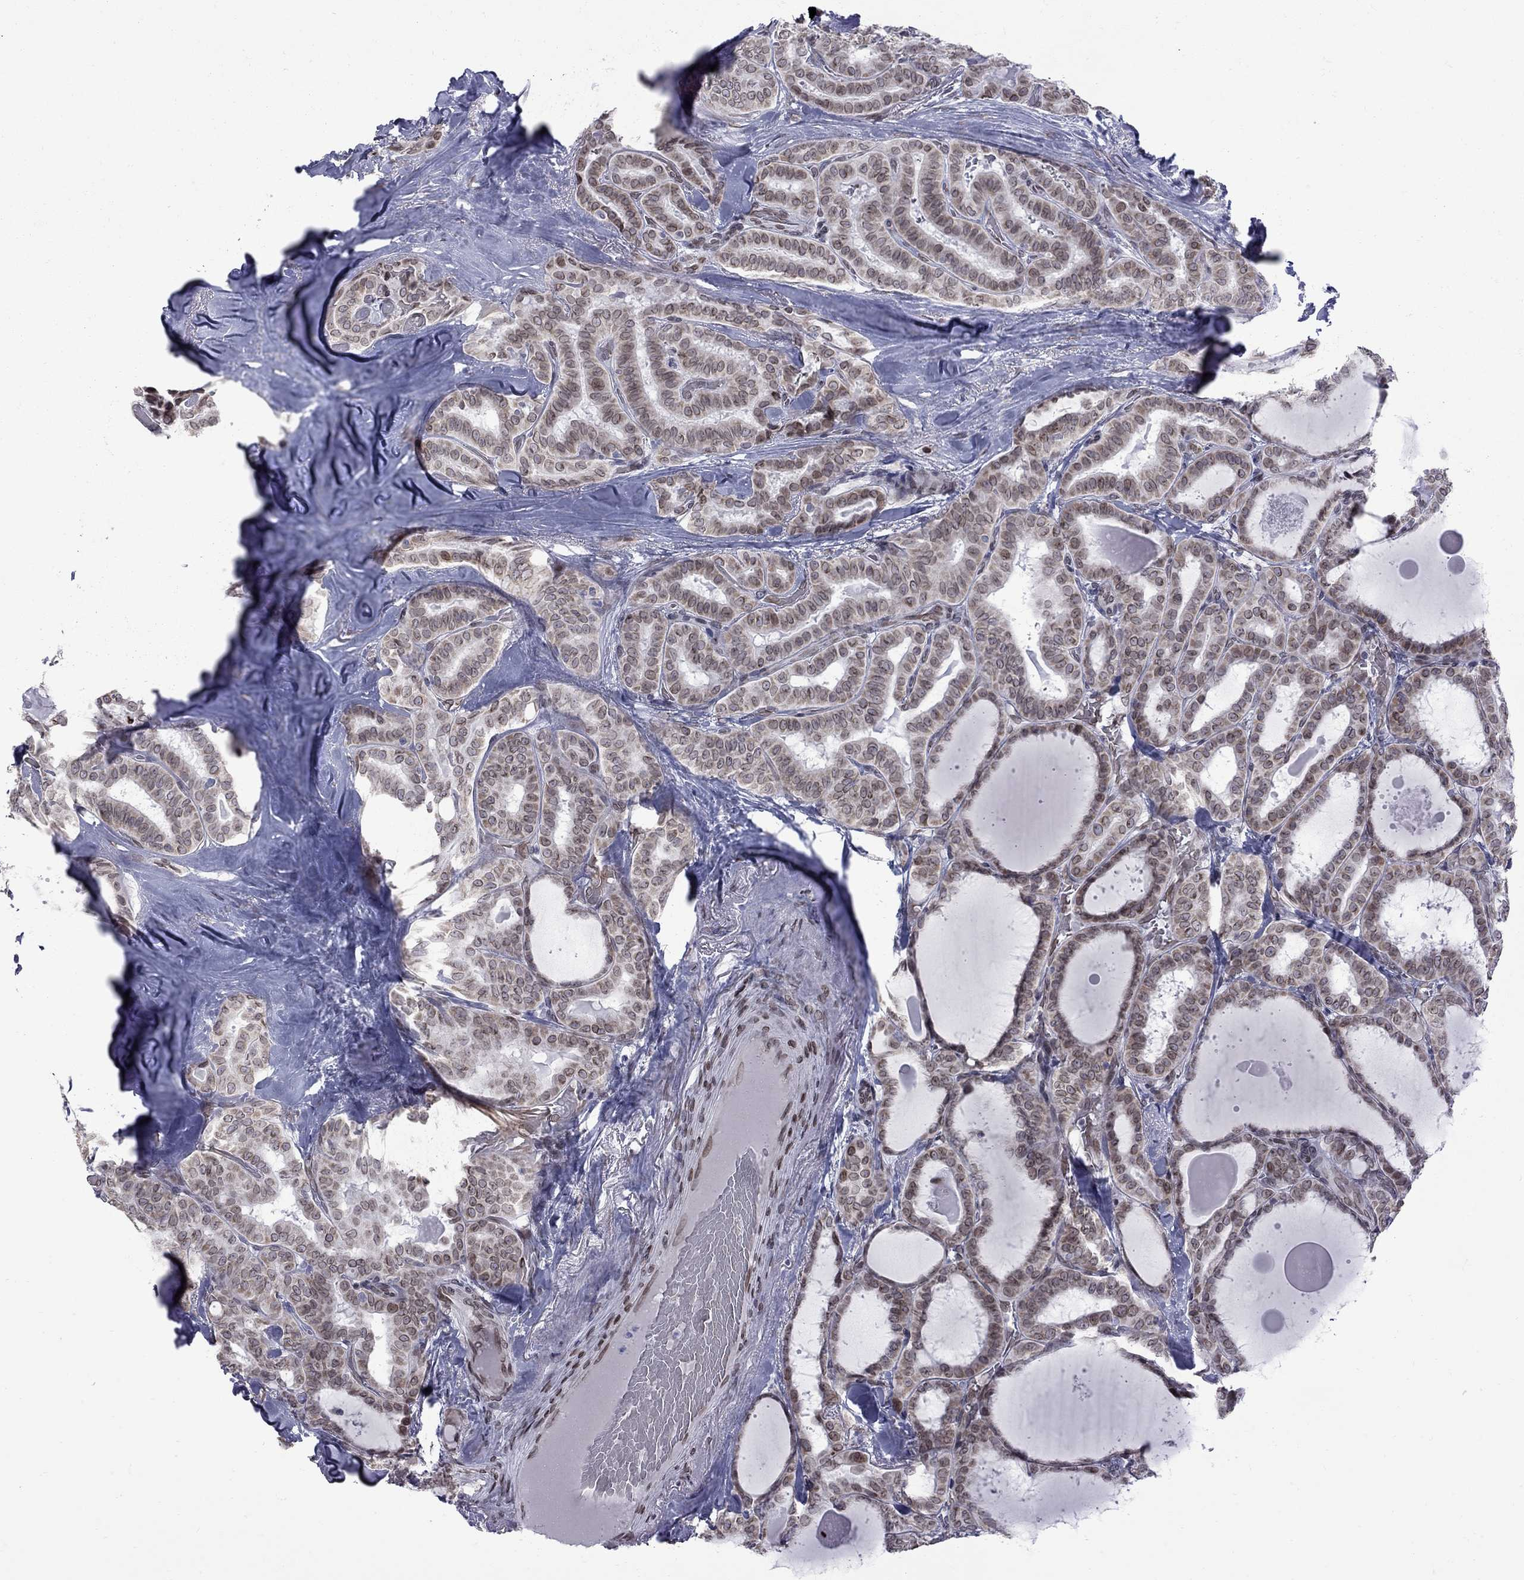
{"staining": {"intensity": "moderate", "quantity": "25%-75%", "location": "cytoplasmic/membranous"}, "tissue": "thyroid cancer", "cell_type": "Tumor cells", "image_type": "cancer", "snomed": [{"axis": "morphology", "description": "Papillary adenocarcinoma, NOS"}, {"axis": "topography", "description": "Thyroid gland"}], "caption": "An immunohistochemistry photomicrograph of tumor tissue is shown. Protein staining in brown shows moderate cytoplasmic/membranous positivity in thyroid cancer (papillary adenocarcinoma) within tumor cells.", "gene": "CLTCL1", "patient": {"sex": "female", "age": 39}}